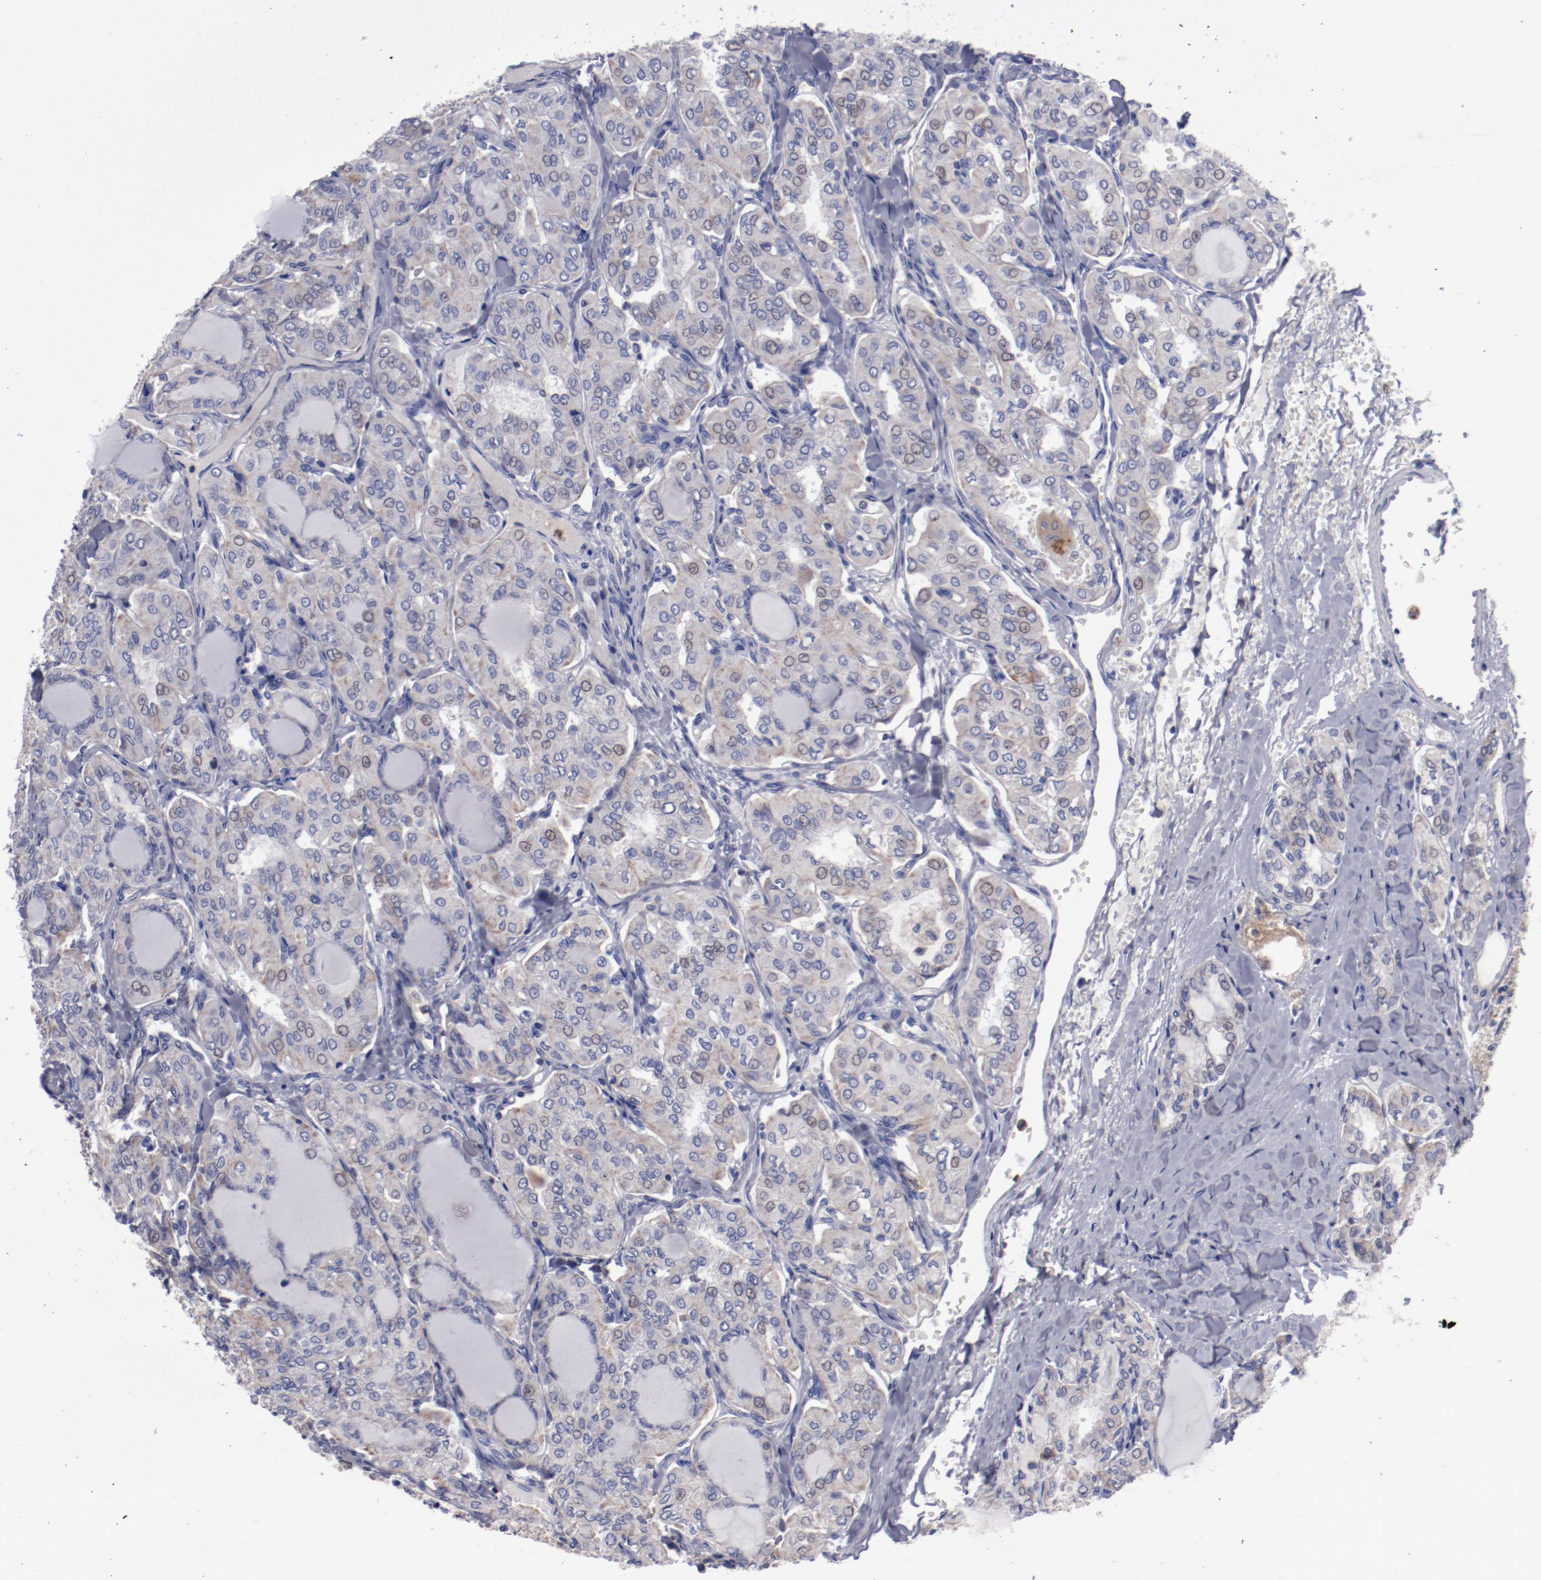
{"staining": {"intensity": "weak", "quantity": ">75%", "location": "cytoplasmic/membranous"}, "tissue": "thyroid cancer", "cell_type": "Tumor cells", "image_type": "cancer", "snomed": [{"axis": "morphology", "description": "Papillary adenocarcinoma, NOS"}, {"axis": "topography", "description": "Thyroid gland"}], "caption": "An IHC photomicrograph of tumor tissue is shown. Protein staining in brown shows weak cytoplasmic/membranous positivity in papillary adenocarcinoma (thyroid) within tumor cells. (DAB (3,3'-diaminobenzidine) = brown stain, brightfield microscopy at high magnification).", "gene": "FGR", "patient": {"sex": "male", "age": 20}}